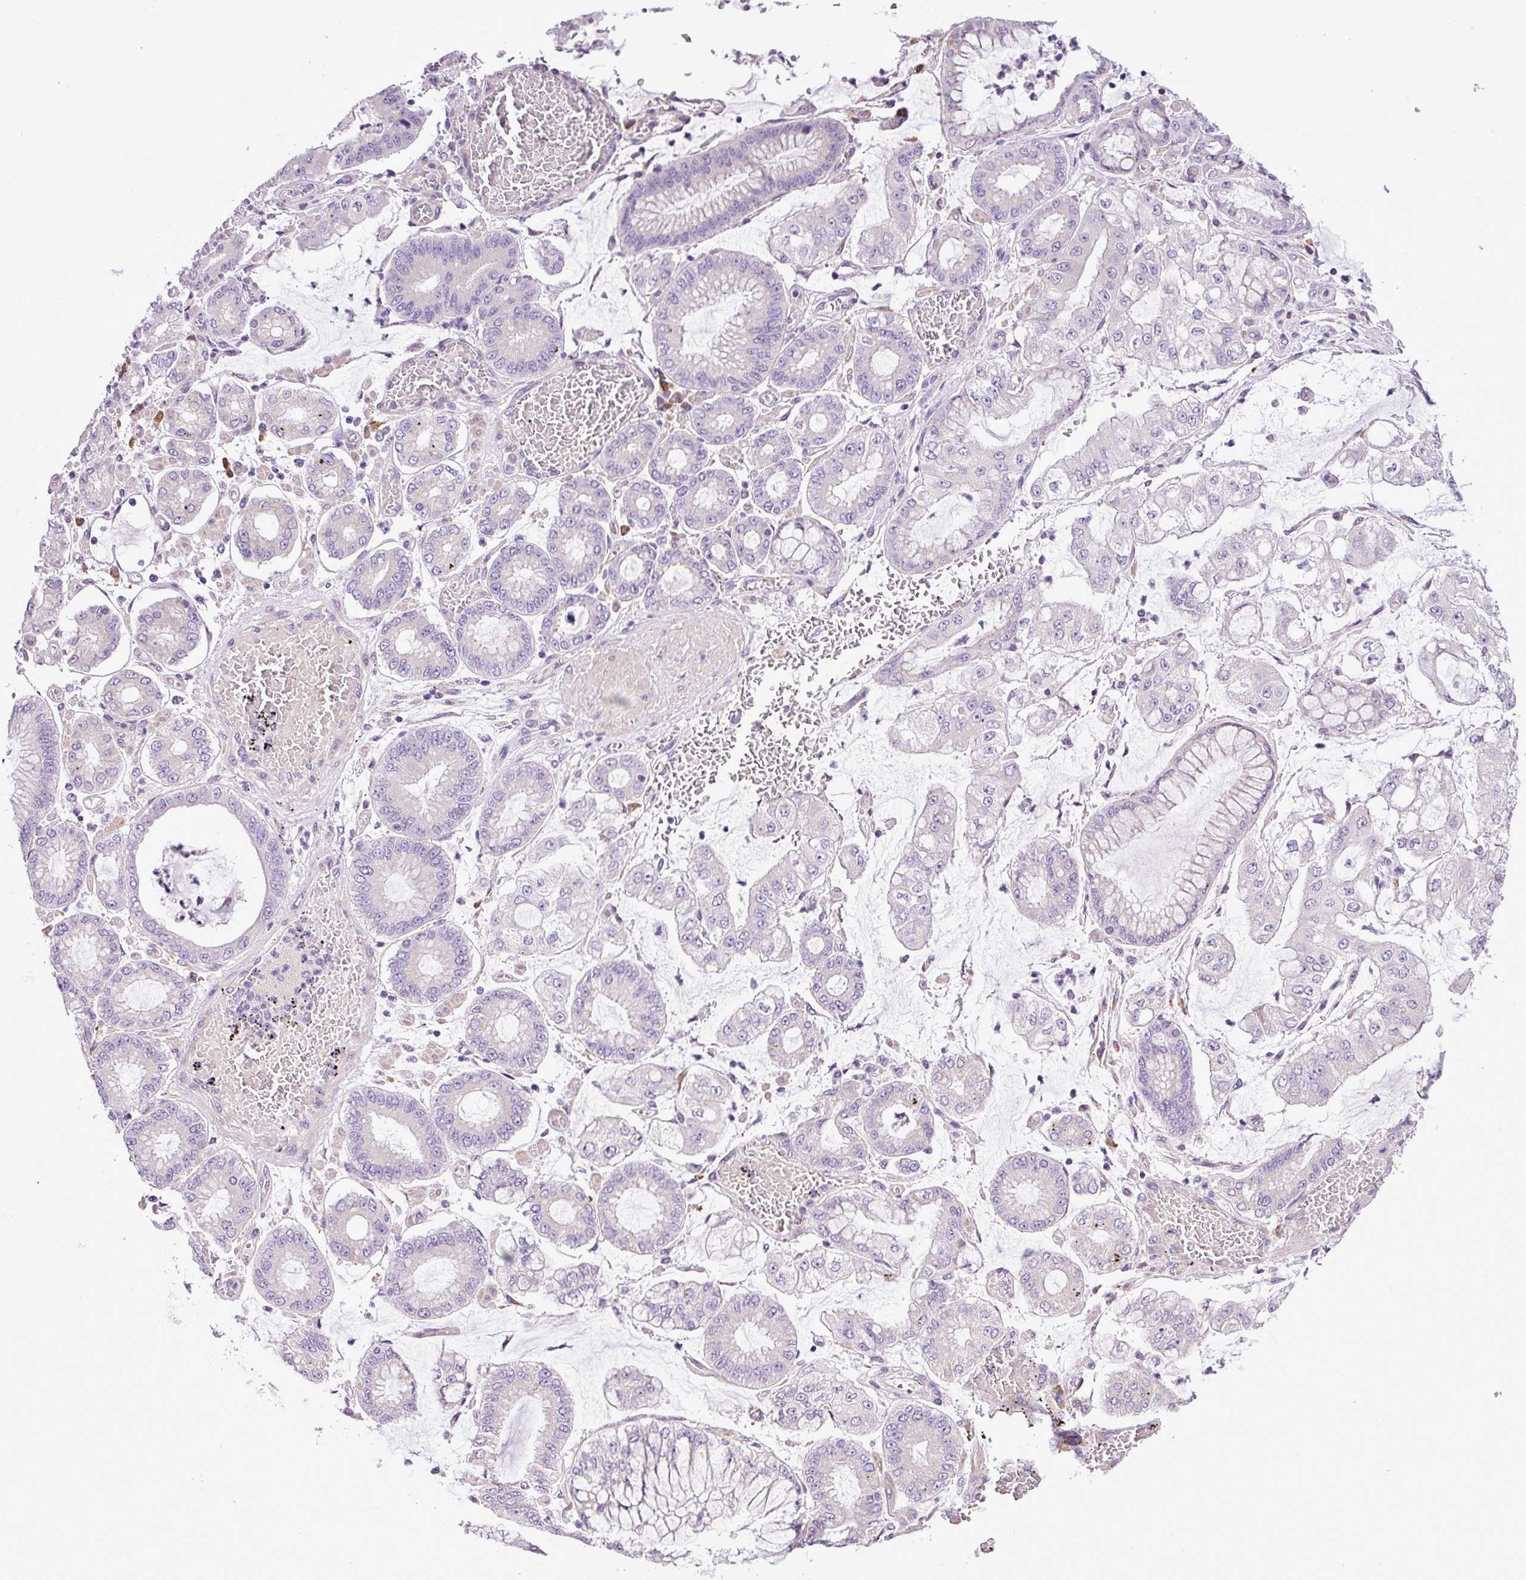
{"staining": {"intensity": "negative", "quantity": "none", "location": "none"}, "tissue": "stomach cancer", "cell_type": "Tumor cells", "image_type": "cancer", "snomed": [{"axis": "morphology", "description": "Adenocarcinoma, NOS"}, {"axis": "topography", "description": "Stomach"}], "caption": "A photomicrograph of human stomach adenocarcinoma is negative for staining in tumor cells.", "gene": "MOCS3", "patient": {"sex": "male", "age": 76}}